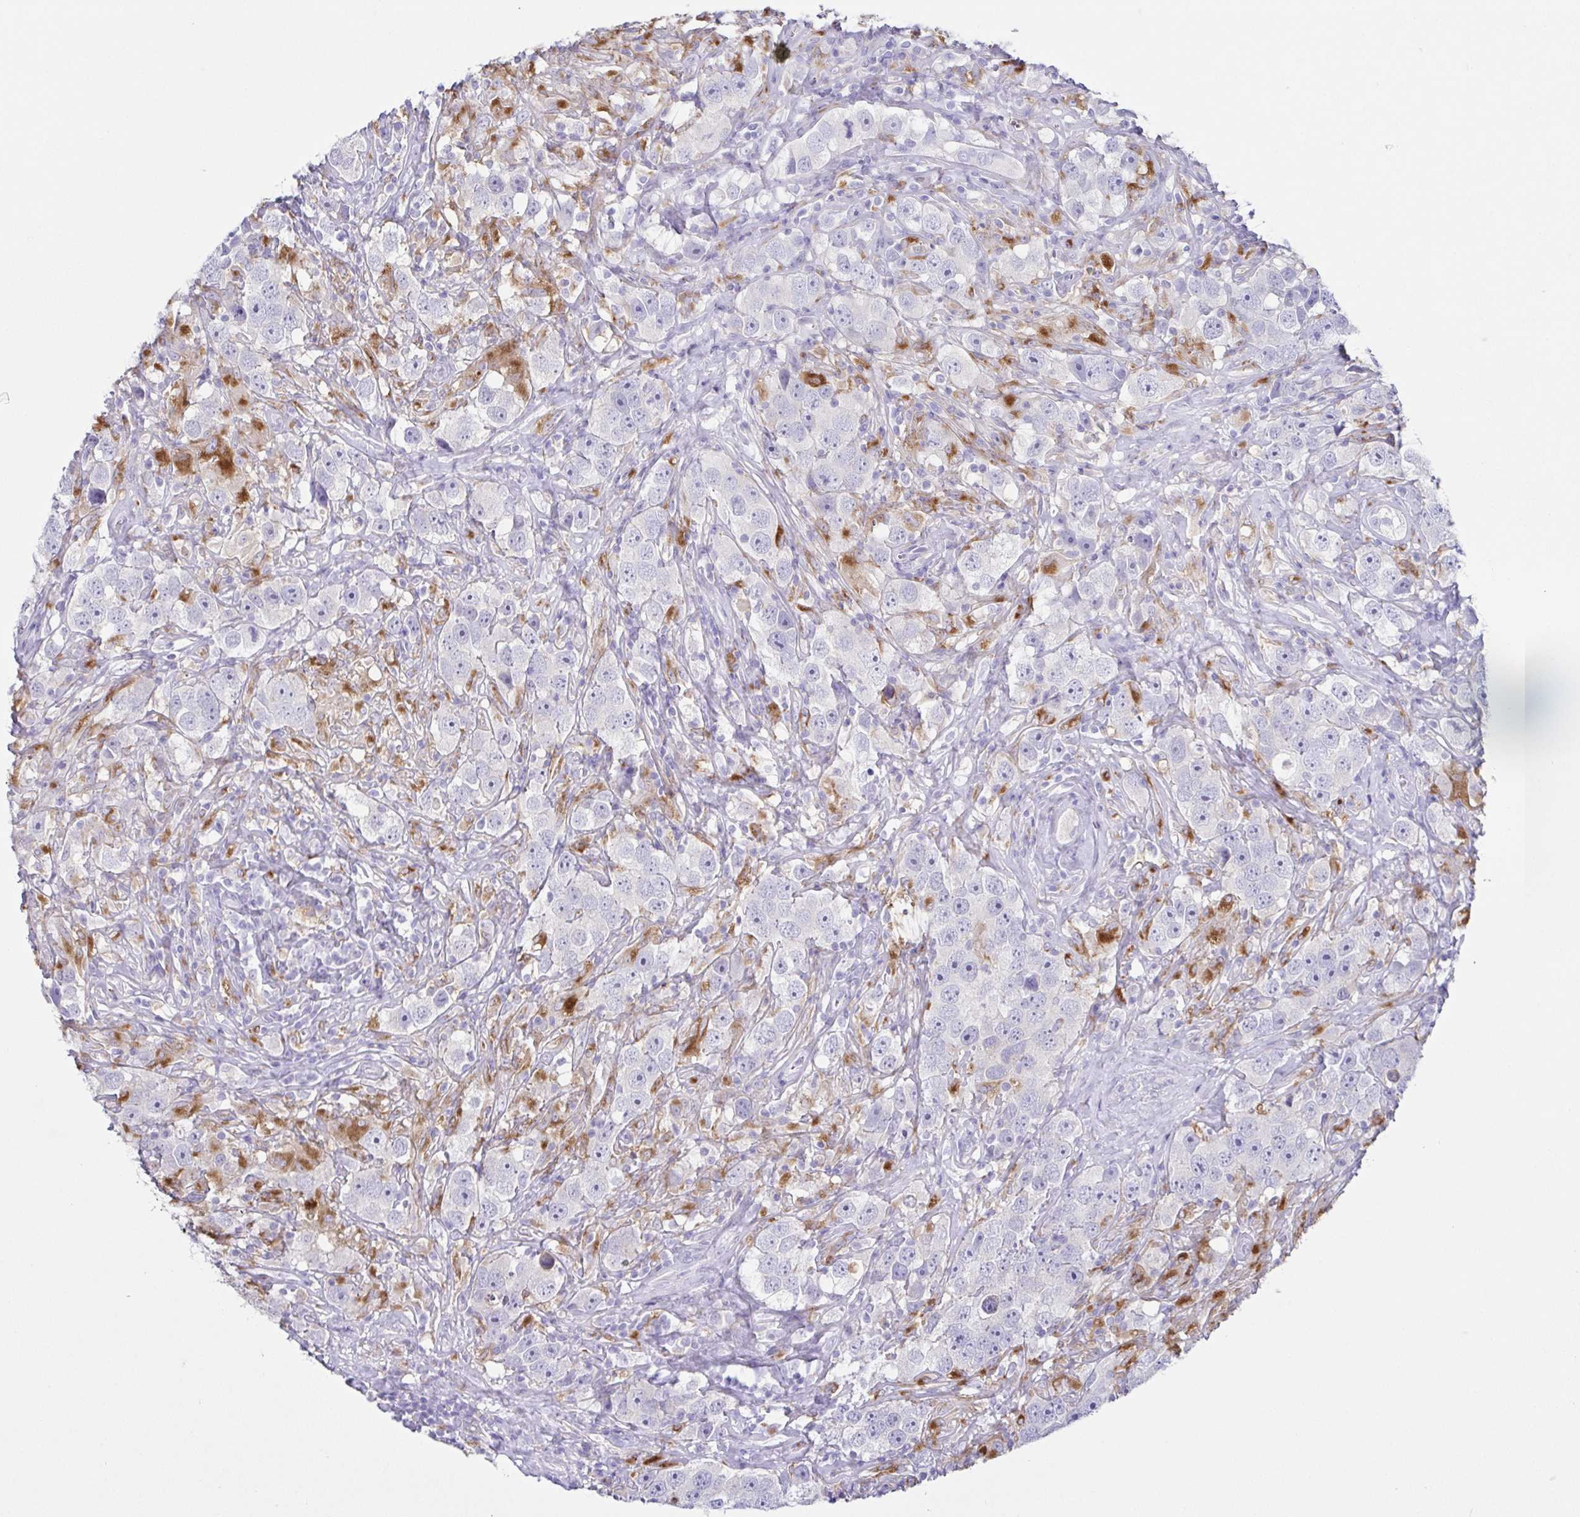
{"staining": {"intensity": "strong", "quantity": "<25%", "location": "cytoplasmic/membranous"}, "tissue": "testis cancer", "cell_type": "Tumor cells", "image_type": "cancer", "snomed": [{"axis": "morphology", "description": "Seminoma, NOS"}, {"axis": "topography", "description": "Testis"}], "caption": "Strong cytoplasmic/membranous positivity is identified in approximately <25% of tumor cells in seminoma (testis).", "gene": "ATP6V1G2", "patient": {"sex": "male", "age": 49}}